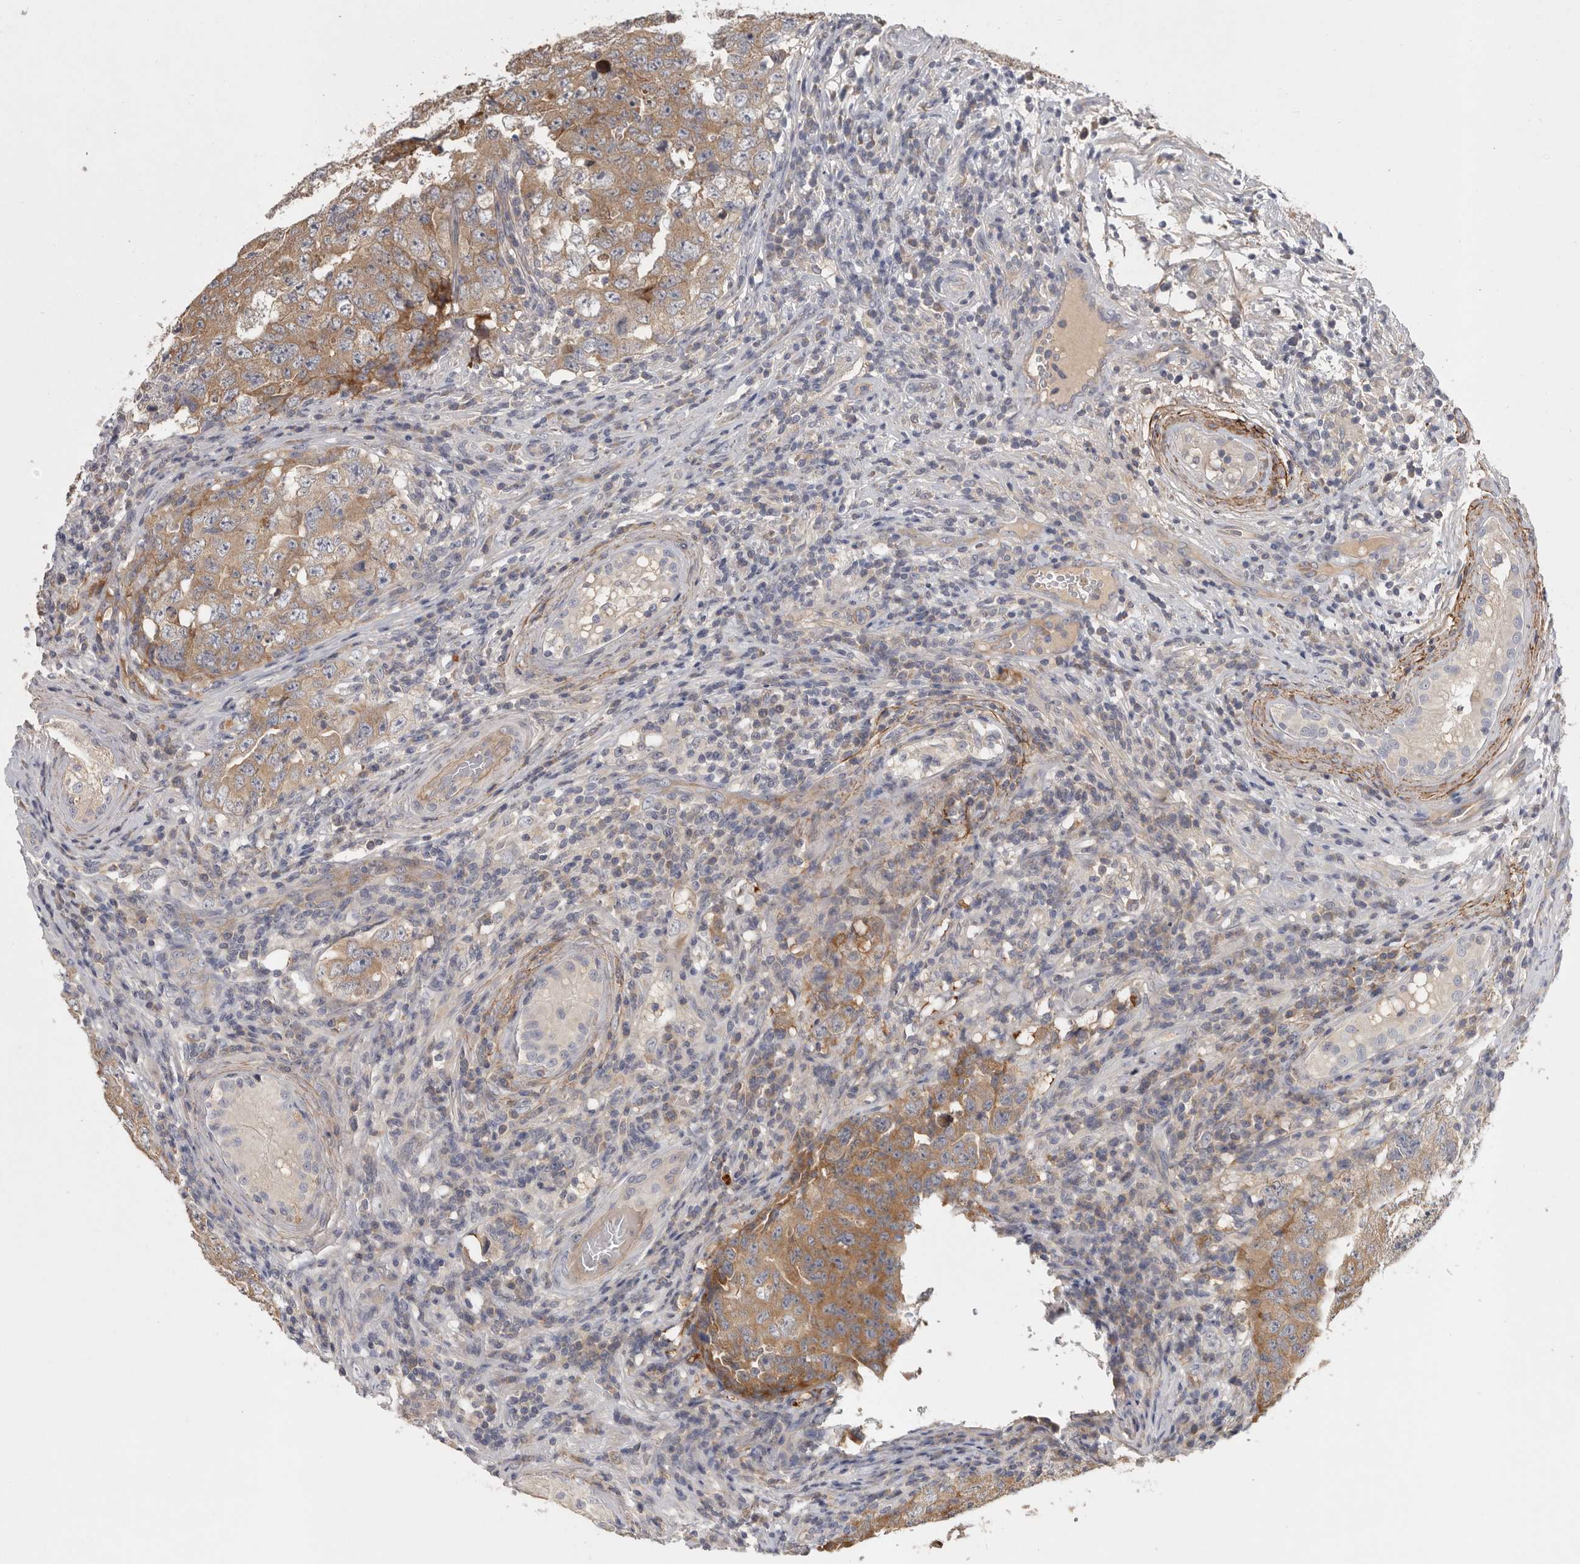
{"staining": {"intensity": "moderate", "quantity": ">75%", "location": "cytoplasmic/membranous"}, "tissue": "testis cancer", "cell_type": "Tumor cells", "image_type": "cancer", "snomed": [{"axis": "morphology", "description": "Carcinoma, Embryonal, NOS"}, {"axis": "topography", "description": "Testis"}], "caption": "An immunohistochemistry histopathology image of tumor tissue is shown. Protein staining in brown shows moderate cytoplasmic/membranous positivity in testis embryonal carcinoma within tumor cells.", "gene": "CFAP298", "patient": {"sex": "male", "age": 26}}